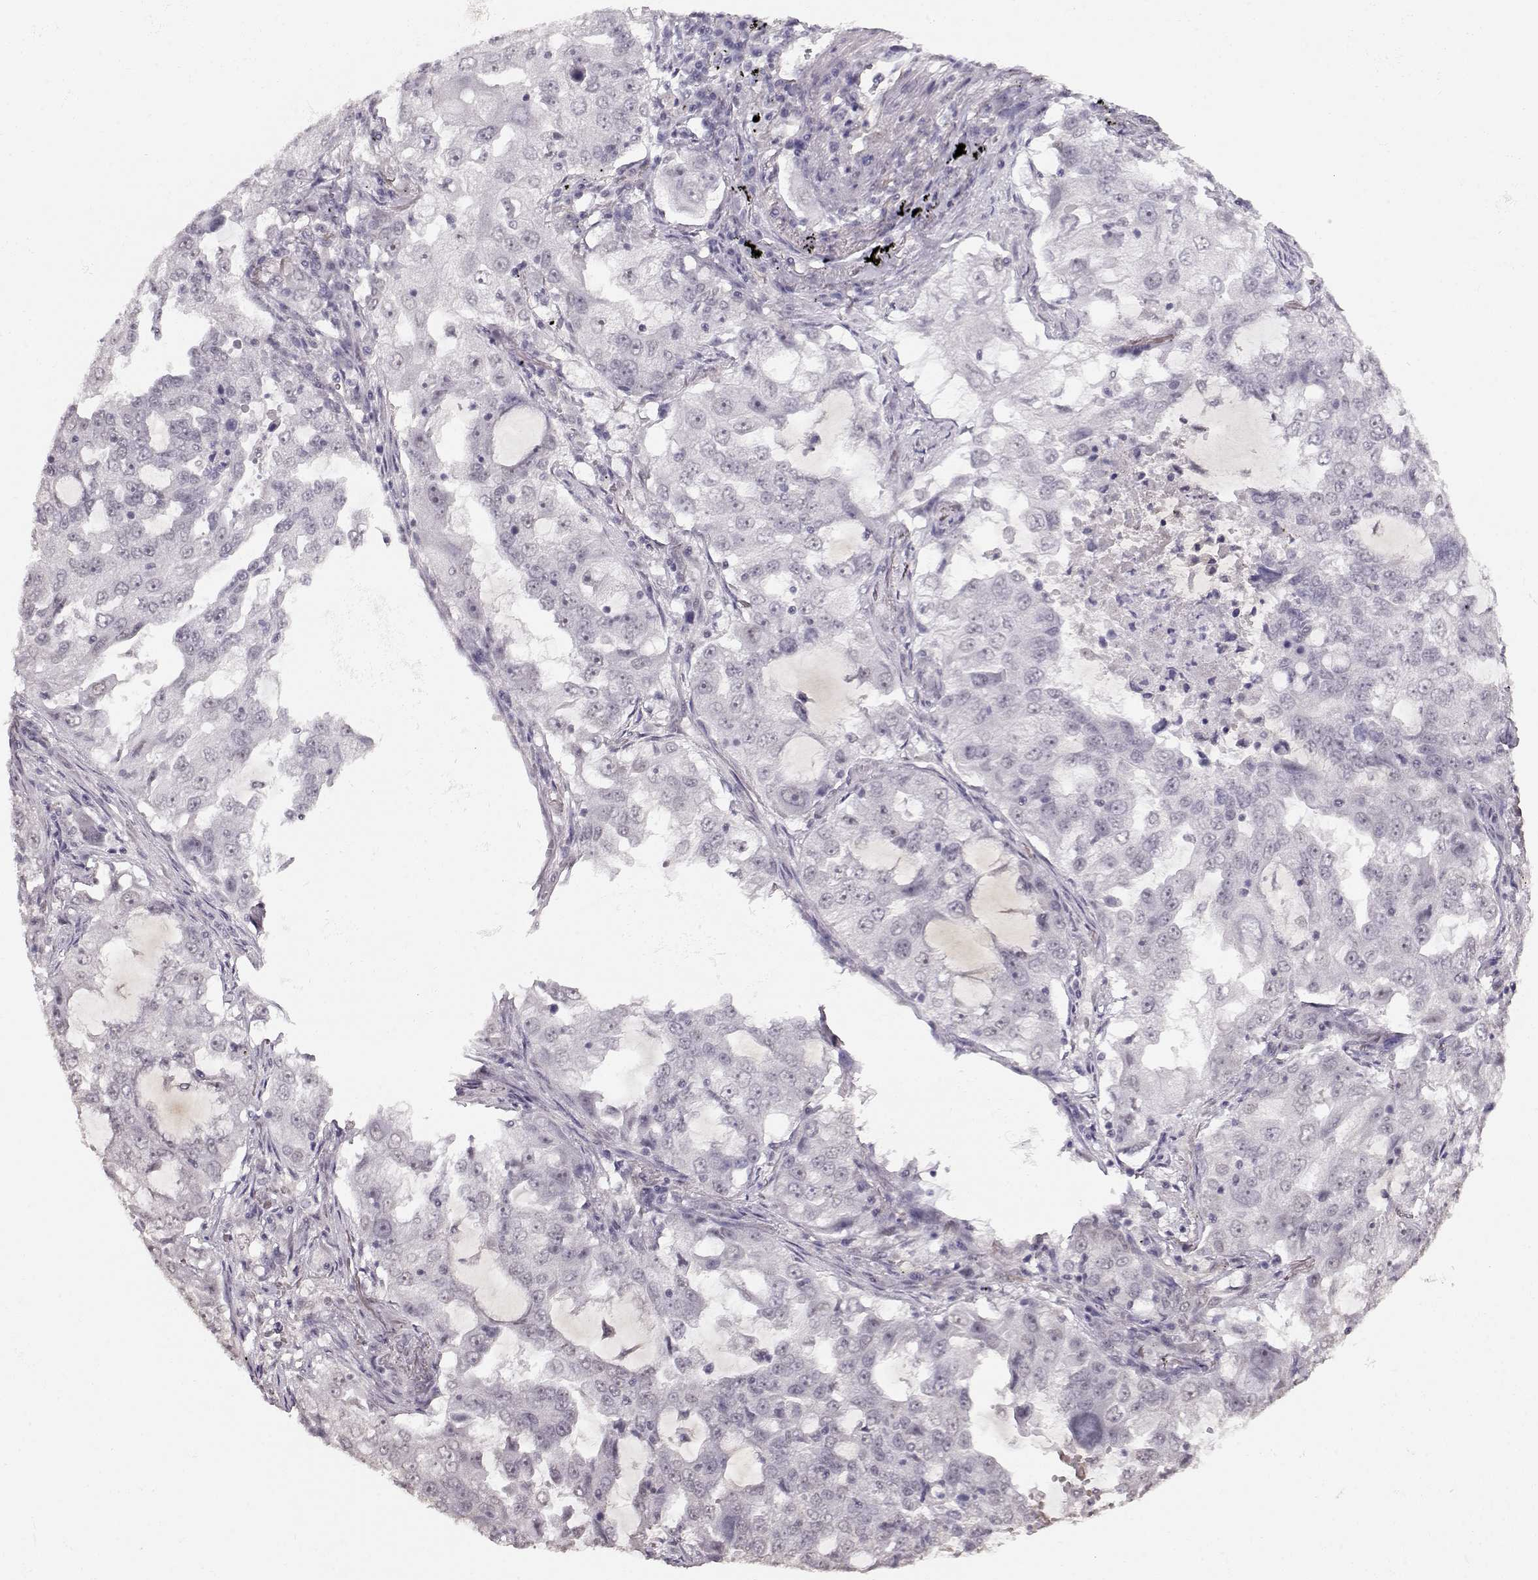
{"staining": {"intensity": "negative", "quantity": "none", "location": "none"}, "tissue": "lung cancer", "cell_type": "Tumor cells", "image_type": "cancer", "snomed": [{"axis": "morphology", "description": "Adenocarcinoma, NOS"}, {"axis": "topography", "description": "Lung"}], "caption": "DAB immunohistochemical staining of adenocarcinoma (lung) demonstrates no significant staining in tumor cells.", "gene": "PCP4", "patient": {"sex": "female", "age": 61}}